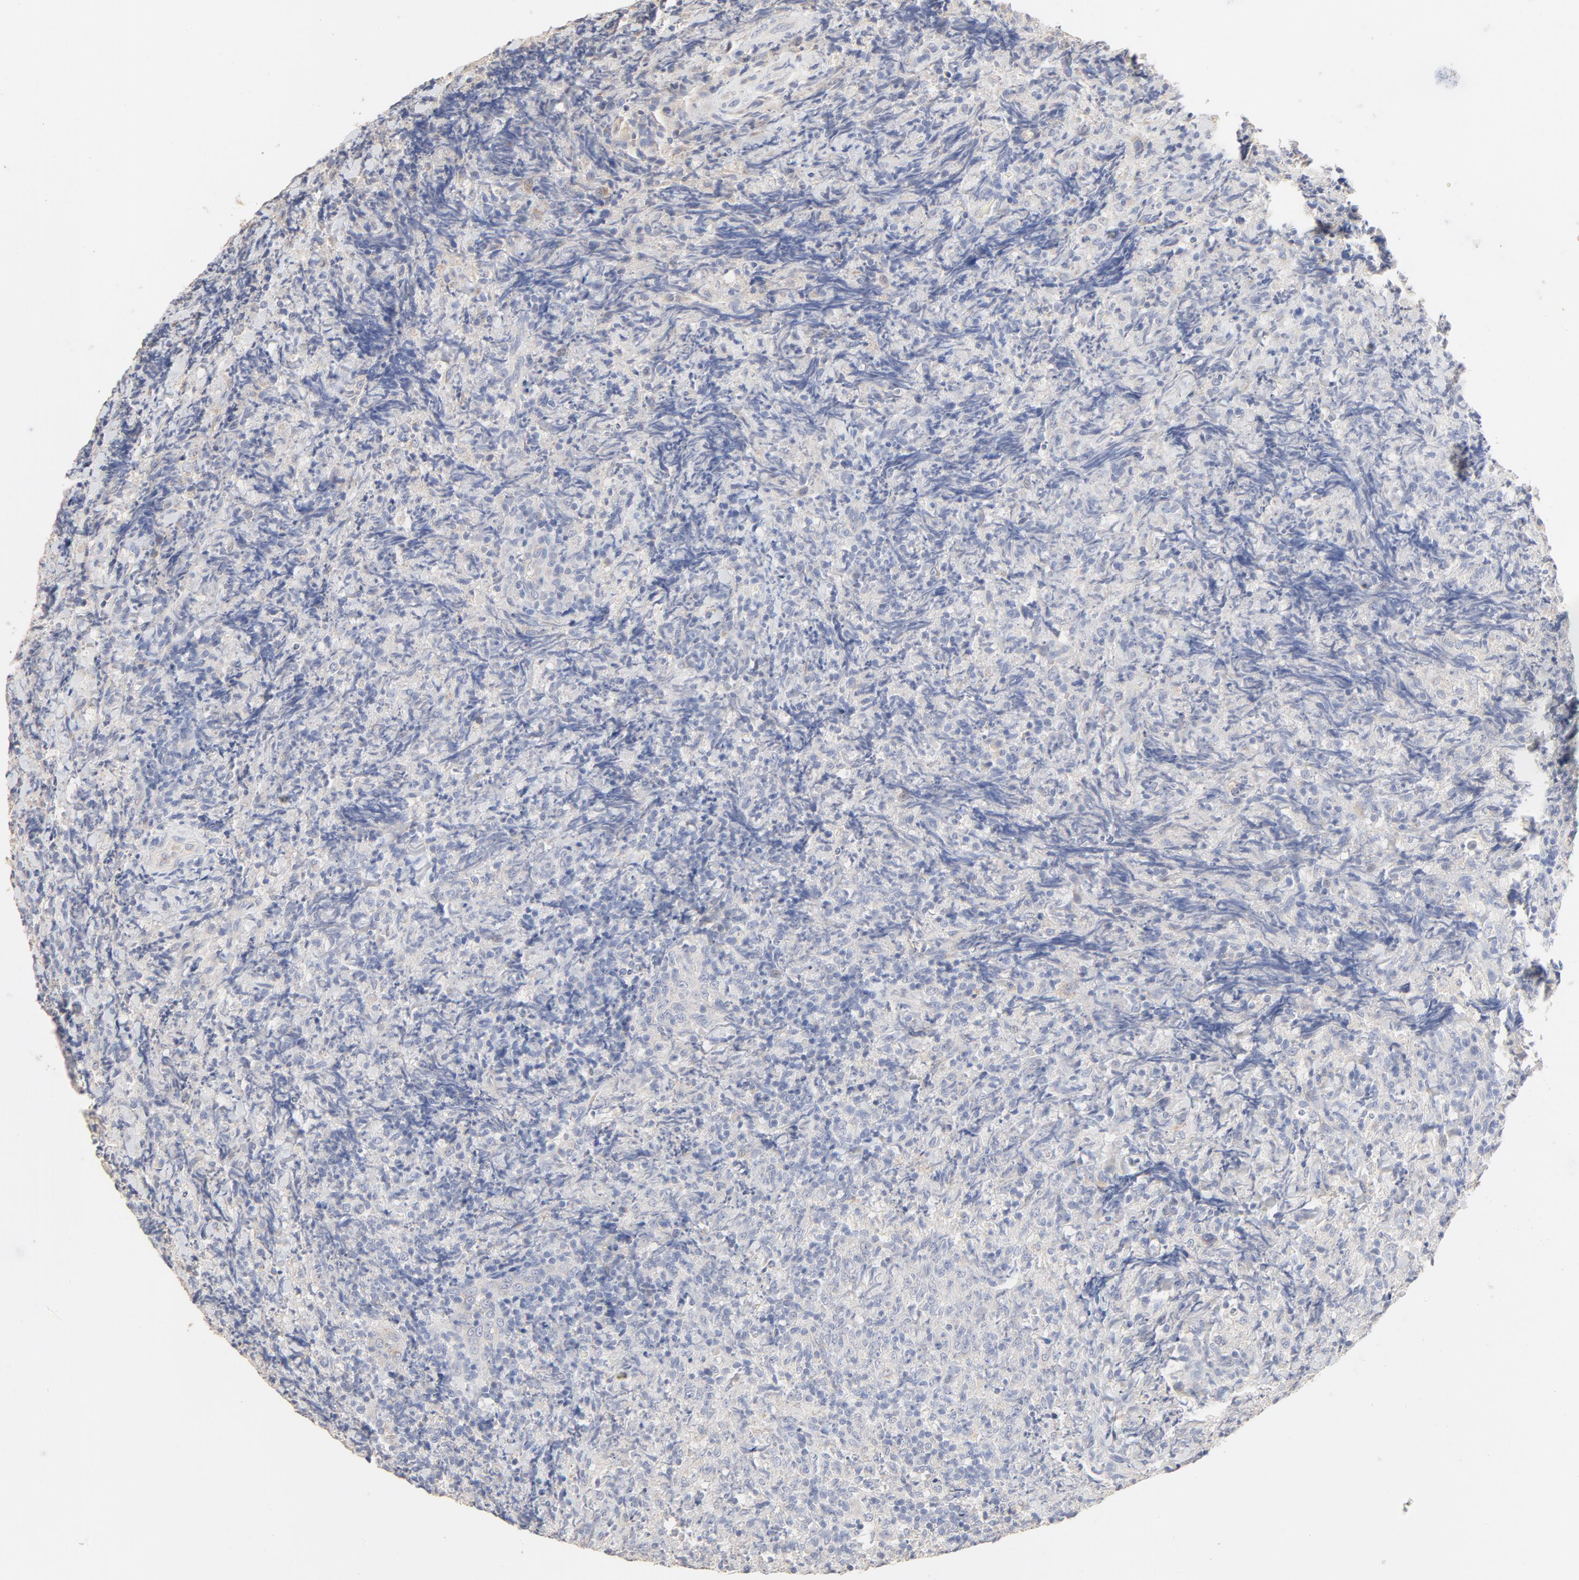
{"staining": {"intensity": "negative", "quantity": "none", "location": "none"}, "tissue": "lymphoma", "cell_type": "Tumor cells", "image_type": "cancer", "snomed": [{"axis": "morphology", "description": "Malignant lymphoma, non-Hodgkin's type, High grade"}, {"axis": "topography", "description": "Tonsil"}], "caption": "This micrograph is of malignant lymphoma, non-Hodgkin's type (high-grade) stained with immunohistochemistry (IHC) to label a protein in brown with the nuclei are counter-stained blue. There is no positivity in tumor cells.", "gene": "FCGBP", "patient": {"sex": "female", "age": 36}}